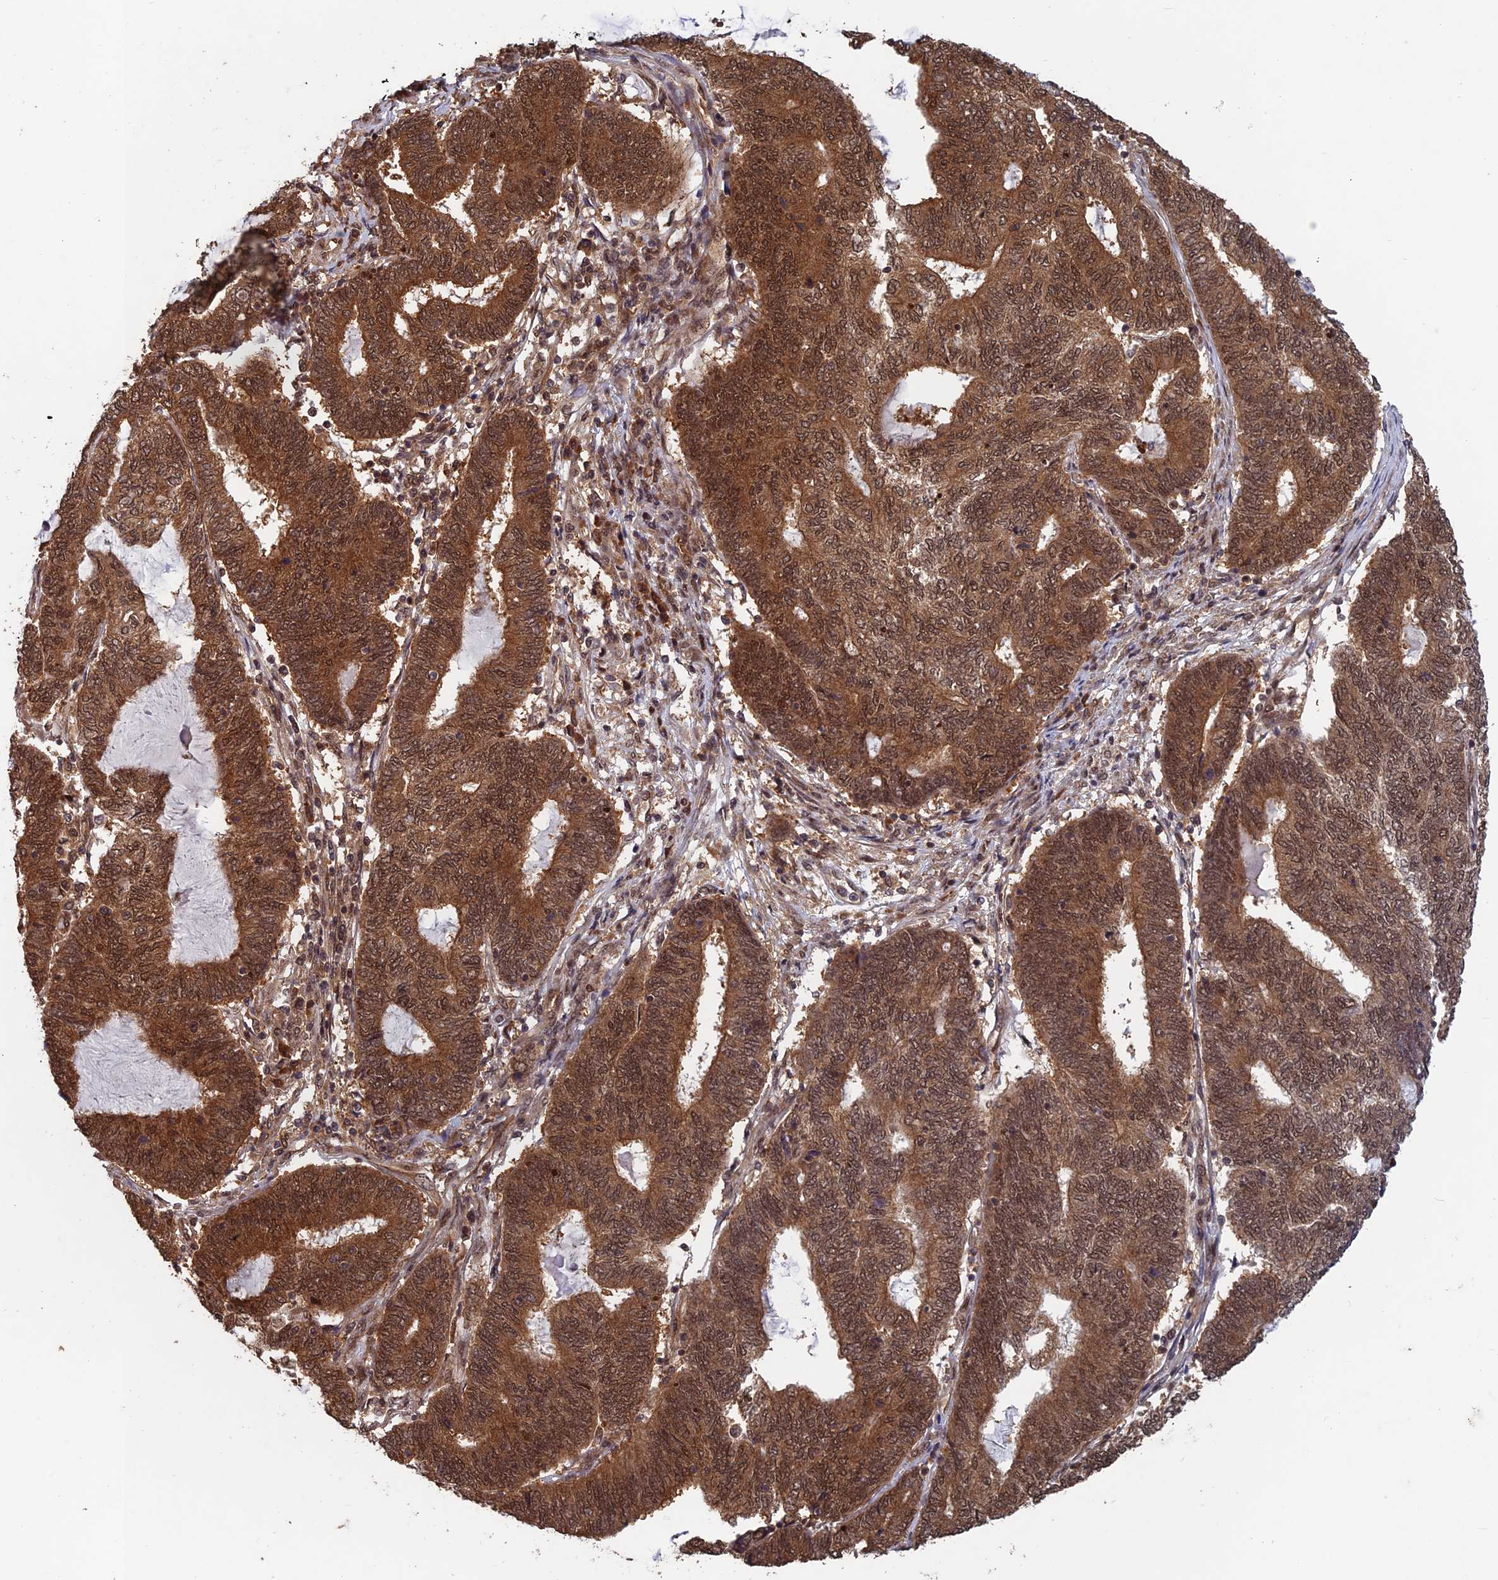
{"staining": {"intensity": "moderate", "quantity": ">75%", "location": "cytoplasmic/membranous,nuclear"}, "tissue": "endometrial cancer", "cell_type": "Tumor cells", "image_type": "cancer", "snomed": [{"axis": "morphology", "description": "Adenocarcinoma, NOS"}, {"axis": "topography", "description": "Uterus"}, {"axis": "topography", "description": "Endometrium"}], "caption": "This image displays adenocarcinoma (endometrial) stained with immunohistochemistry (IHC) to label a protein in brown. The cytoplasmic/membranous and nuclear of tumor cells show moderate positivity for the protein. Nuclei are counter-stained blue.", "gene": "FAM53C", "patient": {"sex": "female", "age": 70}}